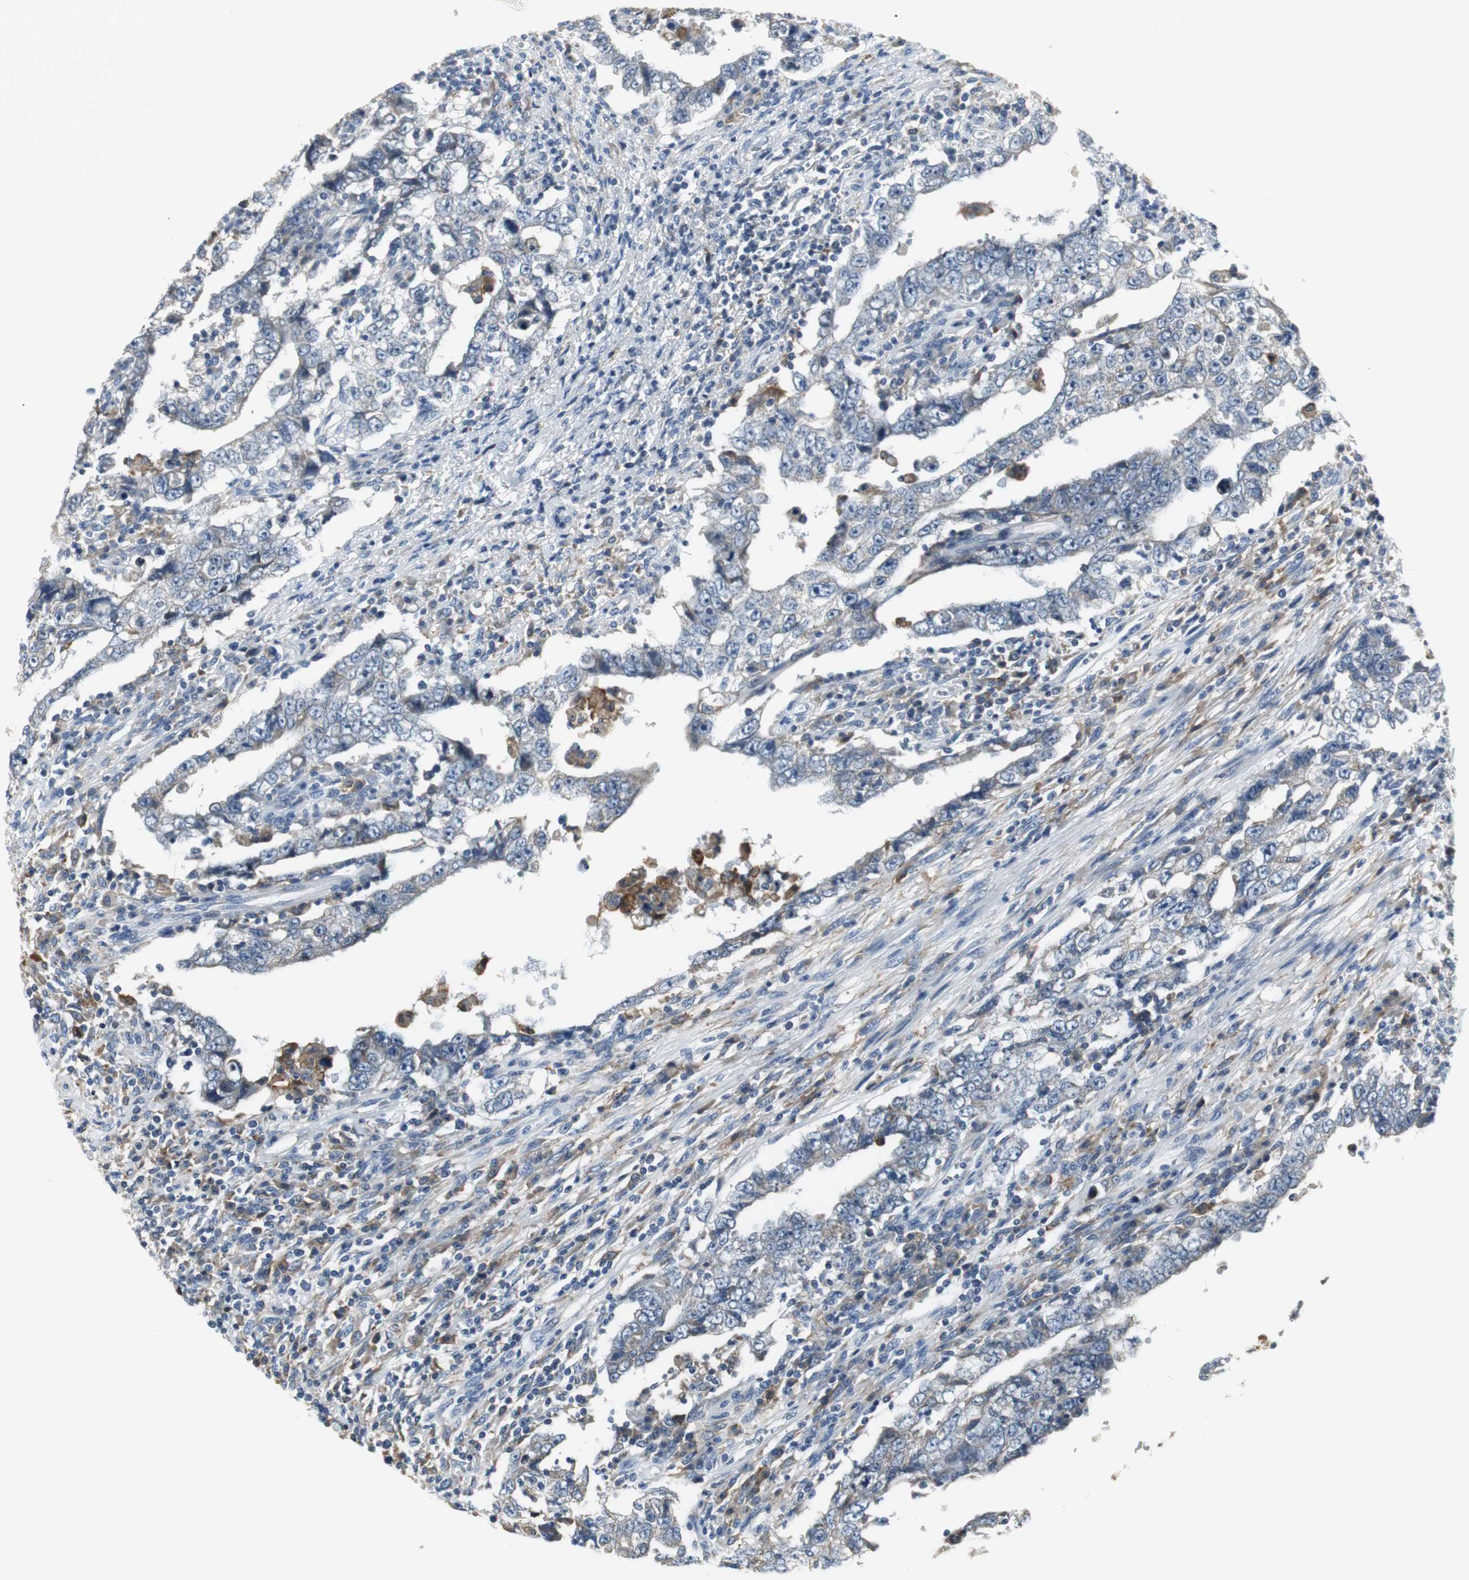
{"staining": {"intensity": "weak", "quantity": "<25%", "location": "cytoplasmic/membranous"}, "tissue": "testis cancer", "cell_type": "Tumor cells", "image_type": "cancer", "snomed": [{"axis": "morphology", "description": "Carcinoma, Embryonal, NOS"}, {"axis": "topography", "description": "Testis"}], "caption": "Immunohistochemistry (IHC) histopathology image of human testis cancer (embryonal carcinoma) stained for a protein (brown), which shows no positivity in tumor cells.", "gene": "SLC2A5", "patient": {"sex": "male", "age": 26}}